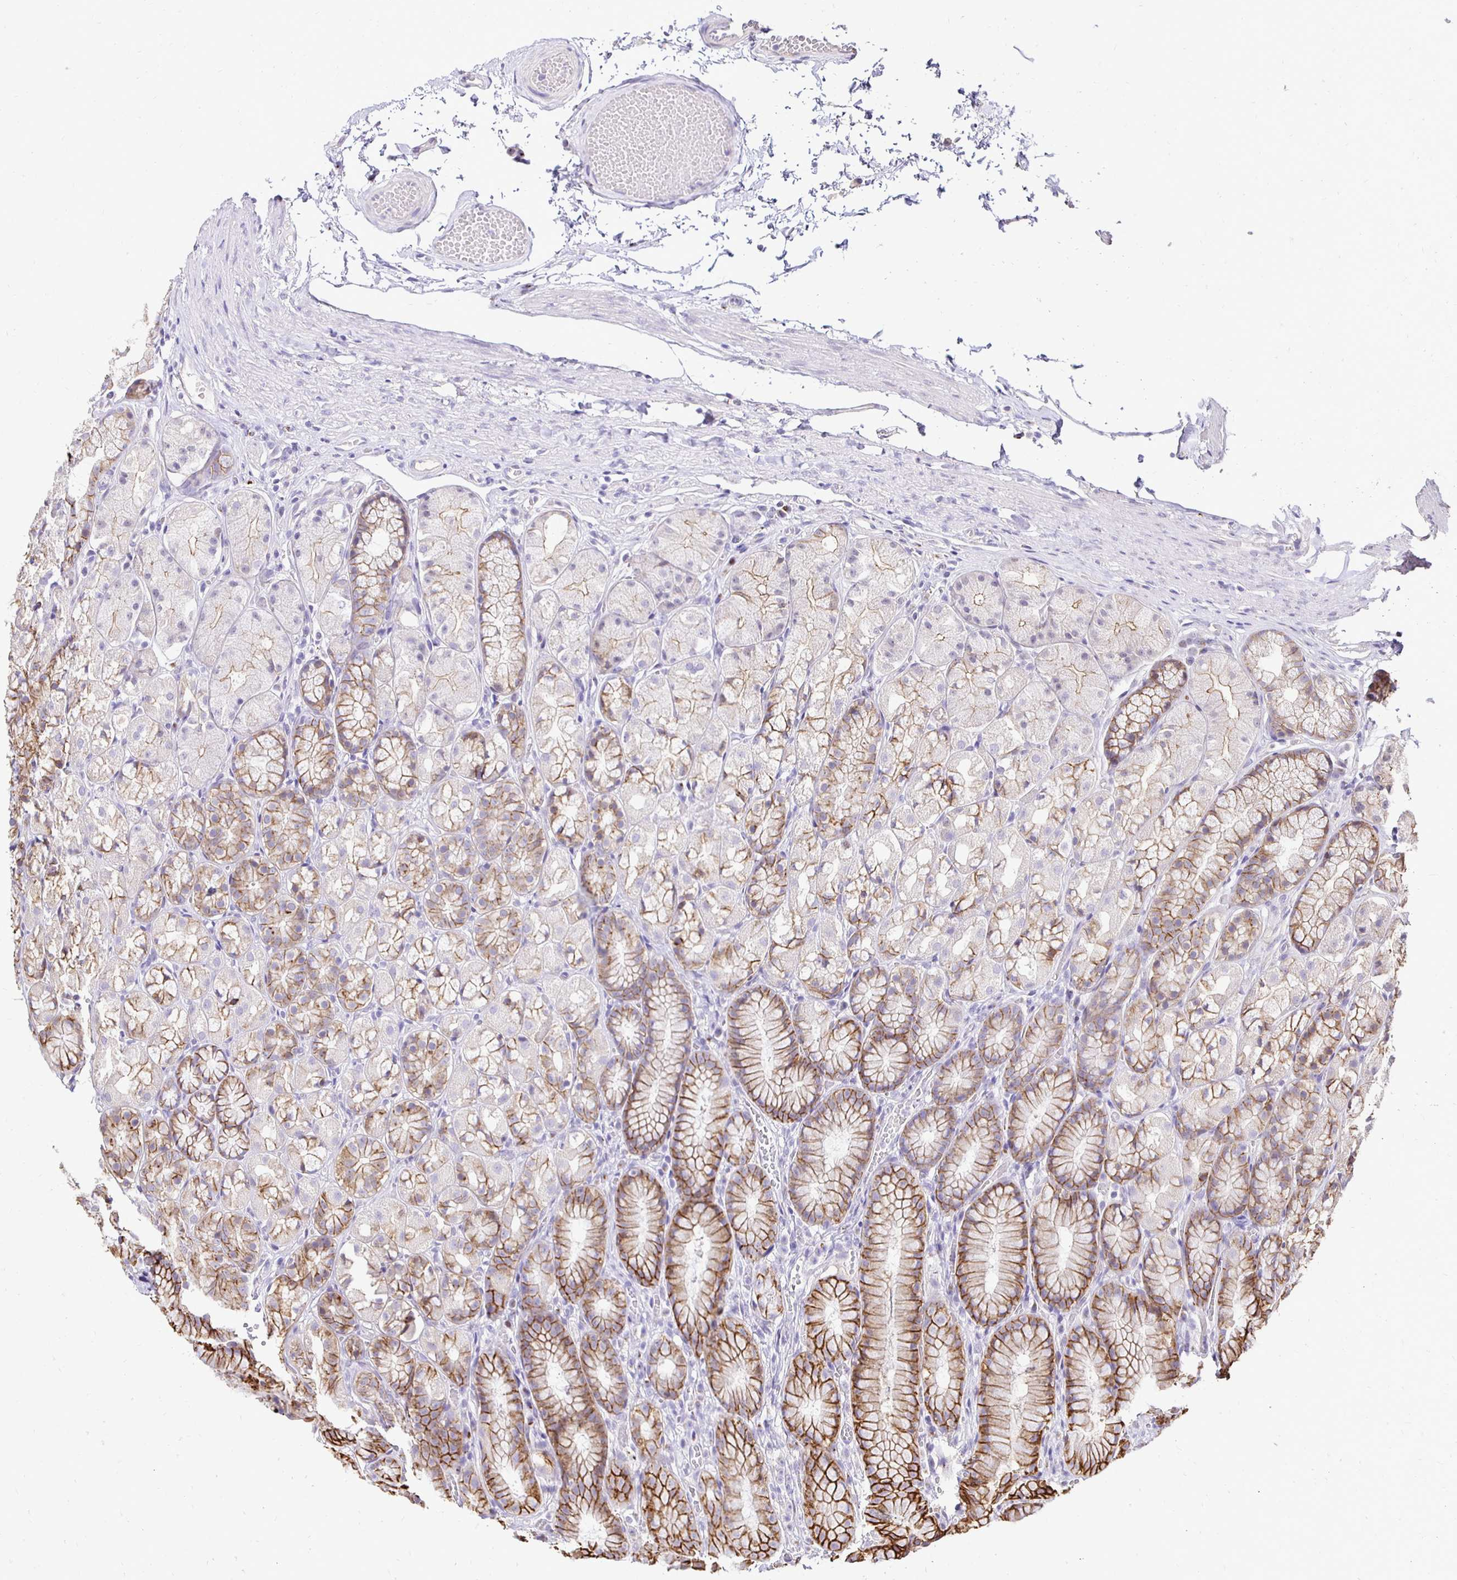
{"staining": {"intensity": "moderate", "quantity": "<25%", "location": "cytoplasmic/membranous"}, "tissue": "stomach", "cell_type": "Glandular cells", "image_type": "normal", "snomed": [{"axis": "morphology", "description": "Normal tissue, NOS"}, {"axis": "topography", "description": "Stomach"}], "caption": "IHC micrograph of unremarkable stomach: stomach stained using immunohistochemistry displays low levels of moderate protein expression localized specifically in the cytoplasmic/membranous of glandular cells, appearing as a cytoplasmic/membranous brown color.", "gene": "SLC9A1", "patient": {"sex": "male", "age": 70}}